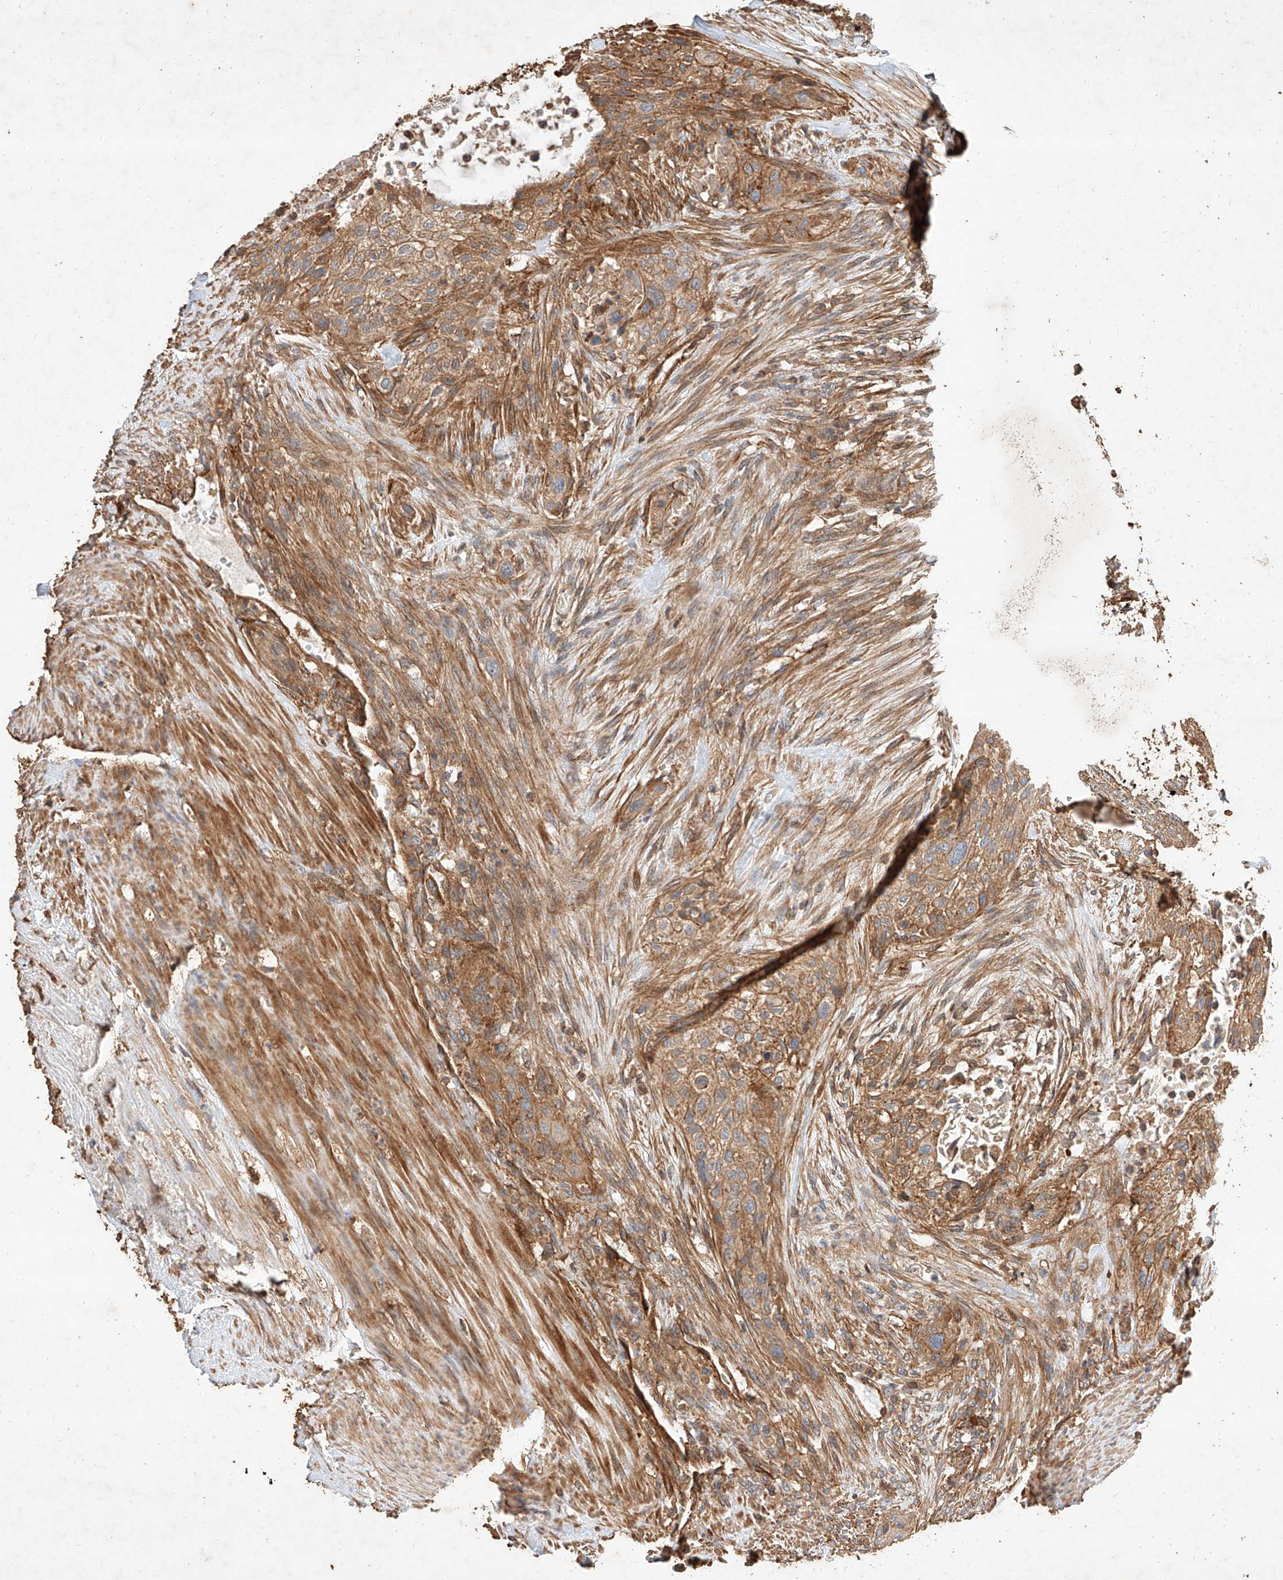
{"staining": {"intensity": "moderate", "quantity": ">75%", "location": "cytoplasmic/membranous"}, "tissue": "urothelial cancer", "cell_type": "Tumor cells", "image_type": "cancer", "snomed": [{"axis": "morphology", "description": "Urothelial carcinoma, High grade"}, {"axis": "topography", "description": "Urinary bladder"}], "caption": "Moderate cytoplasmic/membranous expression is appreciated in about >75% of tumor cells in urothelial cancer.", "gene": "GHDC", "patient": {"sex": "male", "age": 35}}